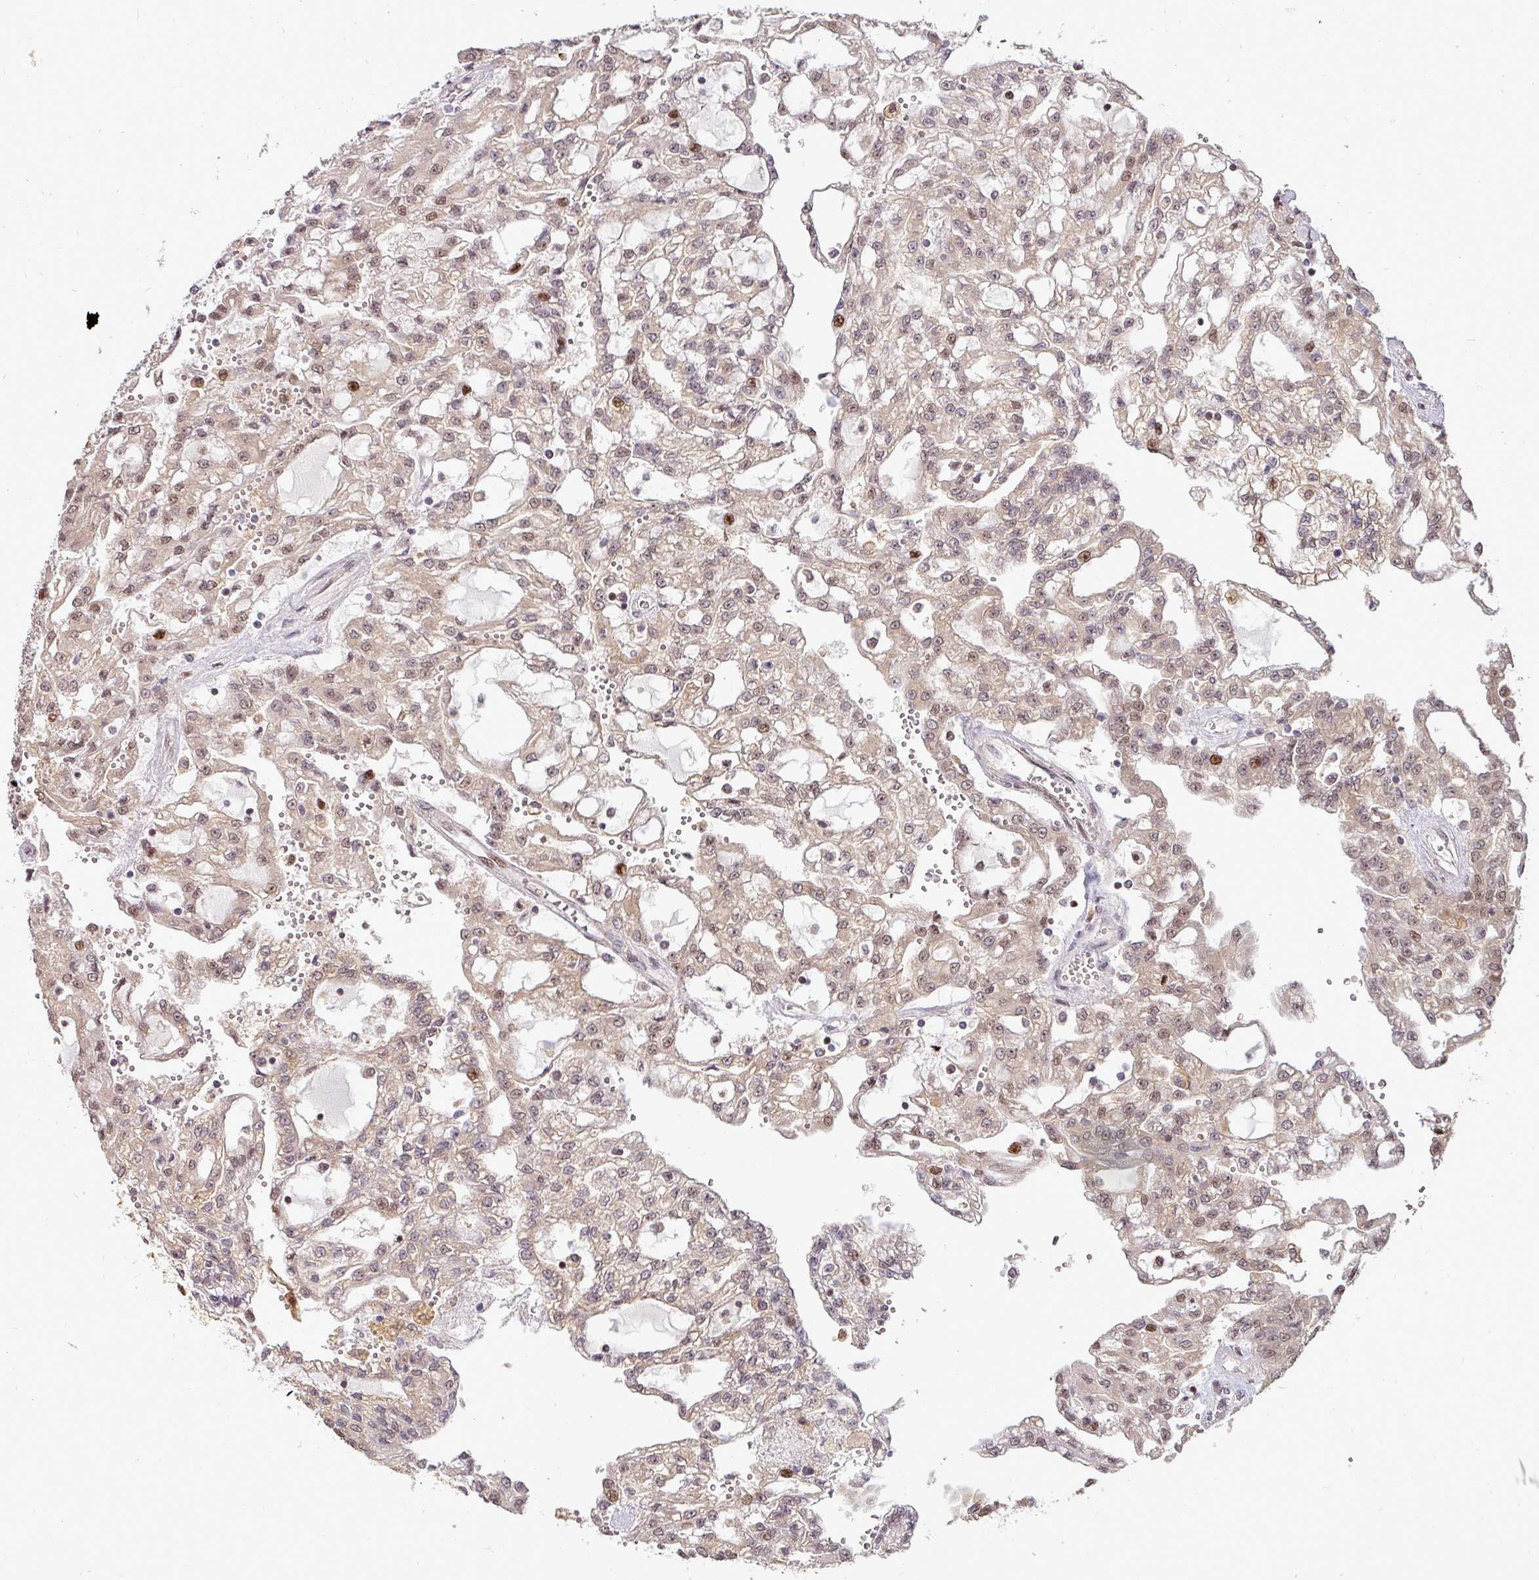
{"staining": {"intensity": "moderate", "quantity": "<25%", "location": "cytoplasmic/membranous,nuclear"}, "tissue": "renal cancer", "cell_type": "Tumor cells", "image_type": "cancer", "snomed": [{"axis": "morphology", "description": "Adenocarcinoma, NOS"}, {"axis": "topography", "description": "Kidney"}], "caption": "Immunohistochemistry photomicrograph of human renal adenocarcinoma stained for a protein (brown), which exhibits low levels of moderate cytoplasmic/membranous and nuclear staining in about <25% of tumor cells.", "gene": "PATZ1", "patient": {"sex": "male", "age": 63}}